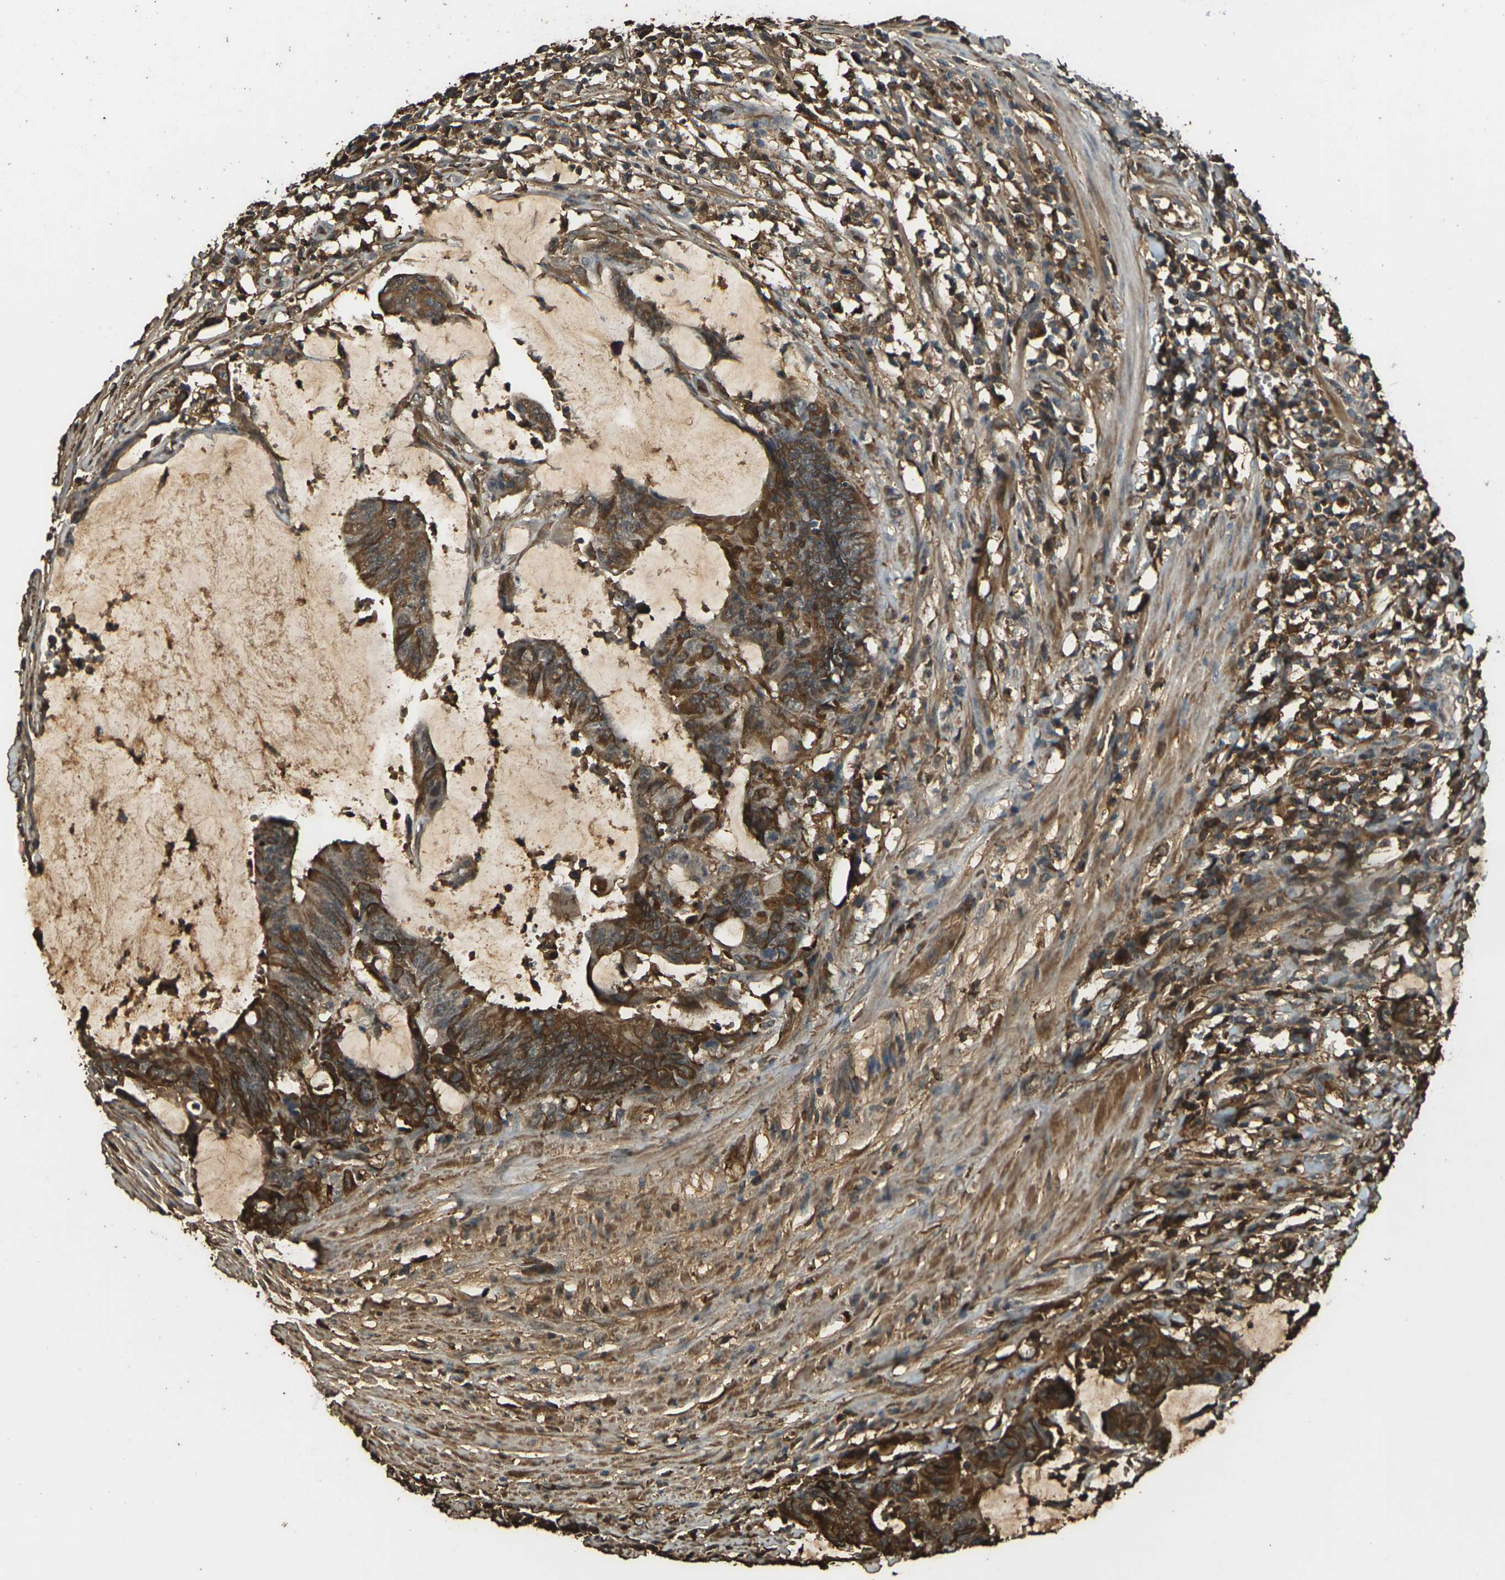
{"staining": {"intensity": "strong", "quantity": ">75%", "location": "cytoplasmic/membranous"}, "tissue": "colorectal cancer", "cell_type": "Tumor cells", "image_type": "cancer", "snomed": [{"axis": "morphology", "description": "Adenocarcinoma, NOS"}, {"axis": "topography", "description": "Rectum"}], "caption": "An IHC image of neoplastic tissue is shown. Protein staining in brown shows strong cytoplasmic/membranous positivity in colorectal adenocarcinoma within tumor cells.", "gene": "CYP1B1", "patient": {"sex": "female", "age": 66}}